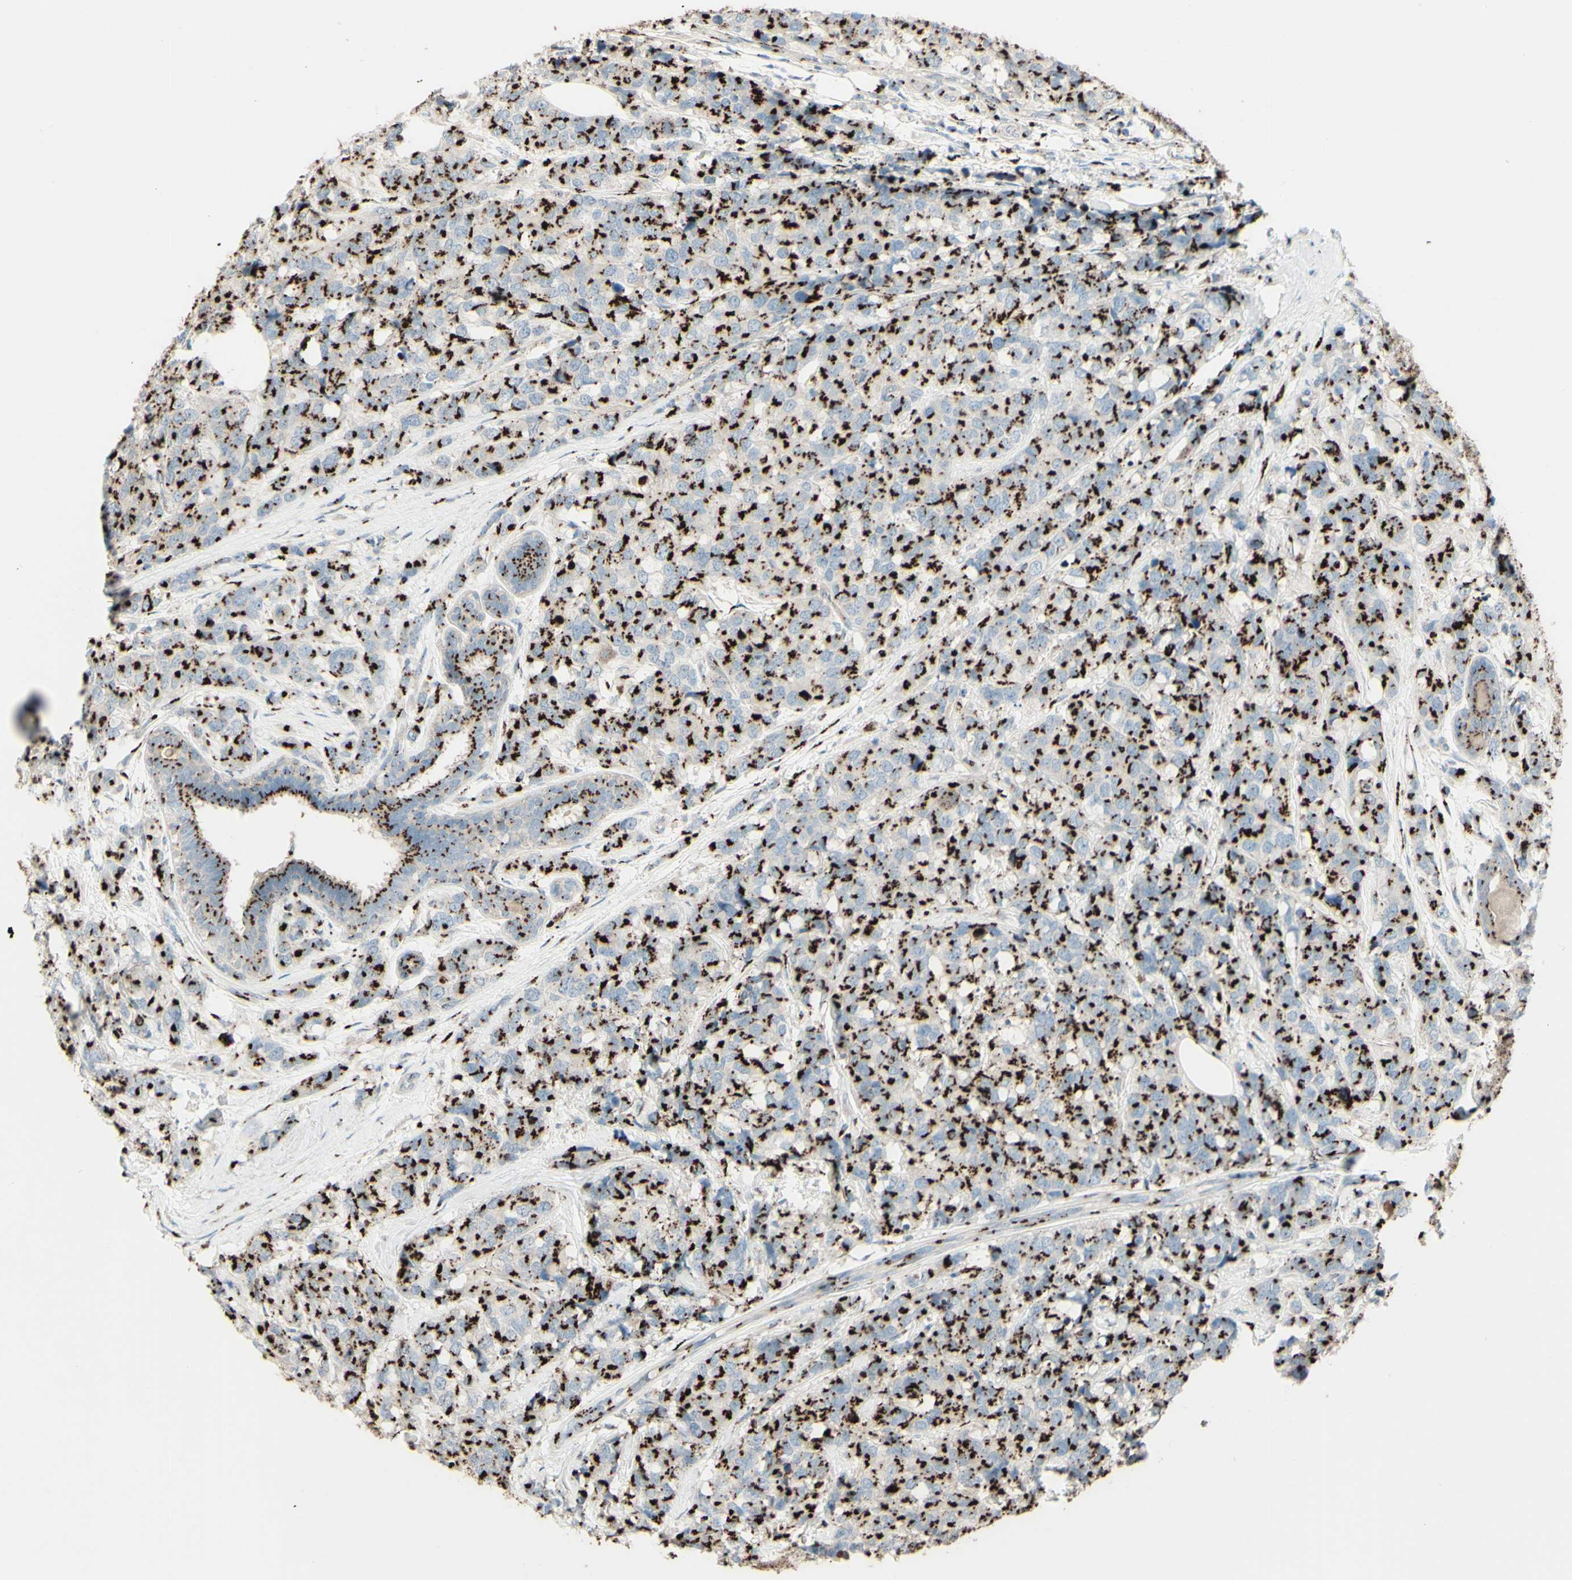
{"staining": {"intensity": "moderate", "quantity": ">75%", "location": "cytoplasmic/membranous"}, "tissue": "breast cancer", "cell_type": "Tumor cells", "image_type": "cancer", "snomed": [{"axis": "morphology", "description": "Lobular carcinoma"}, {"axis": "topography", "description": "Breast"}], "caption": "Breast cancer (lobular carcinoma) tissue reveals moderate cytoplasmic/membranous expression in about >75% of tumor cells", "gene": "BPNT2", "patient": {"sex": "female", "age": 59}}